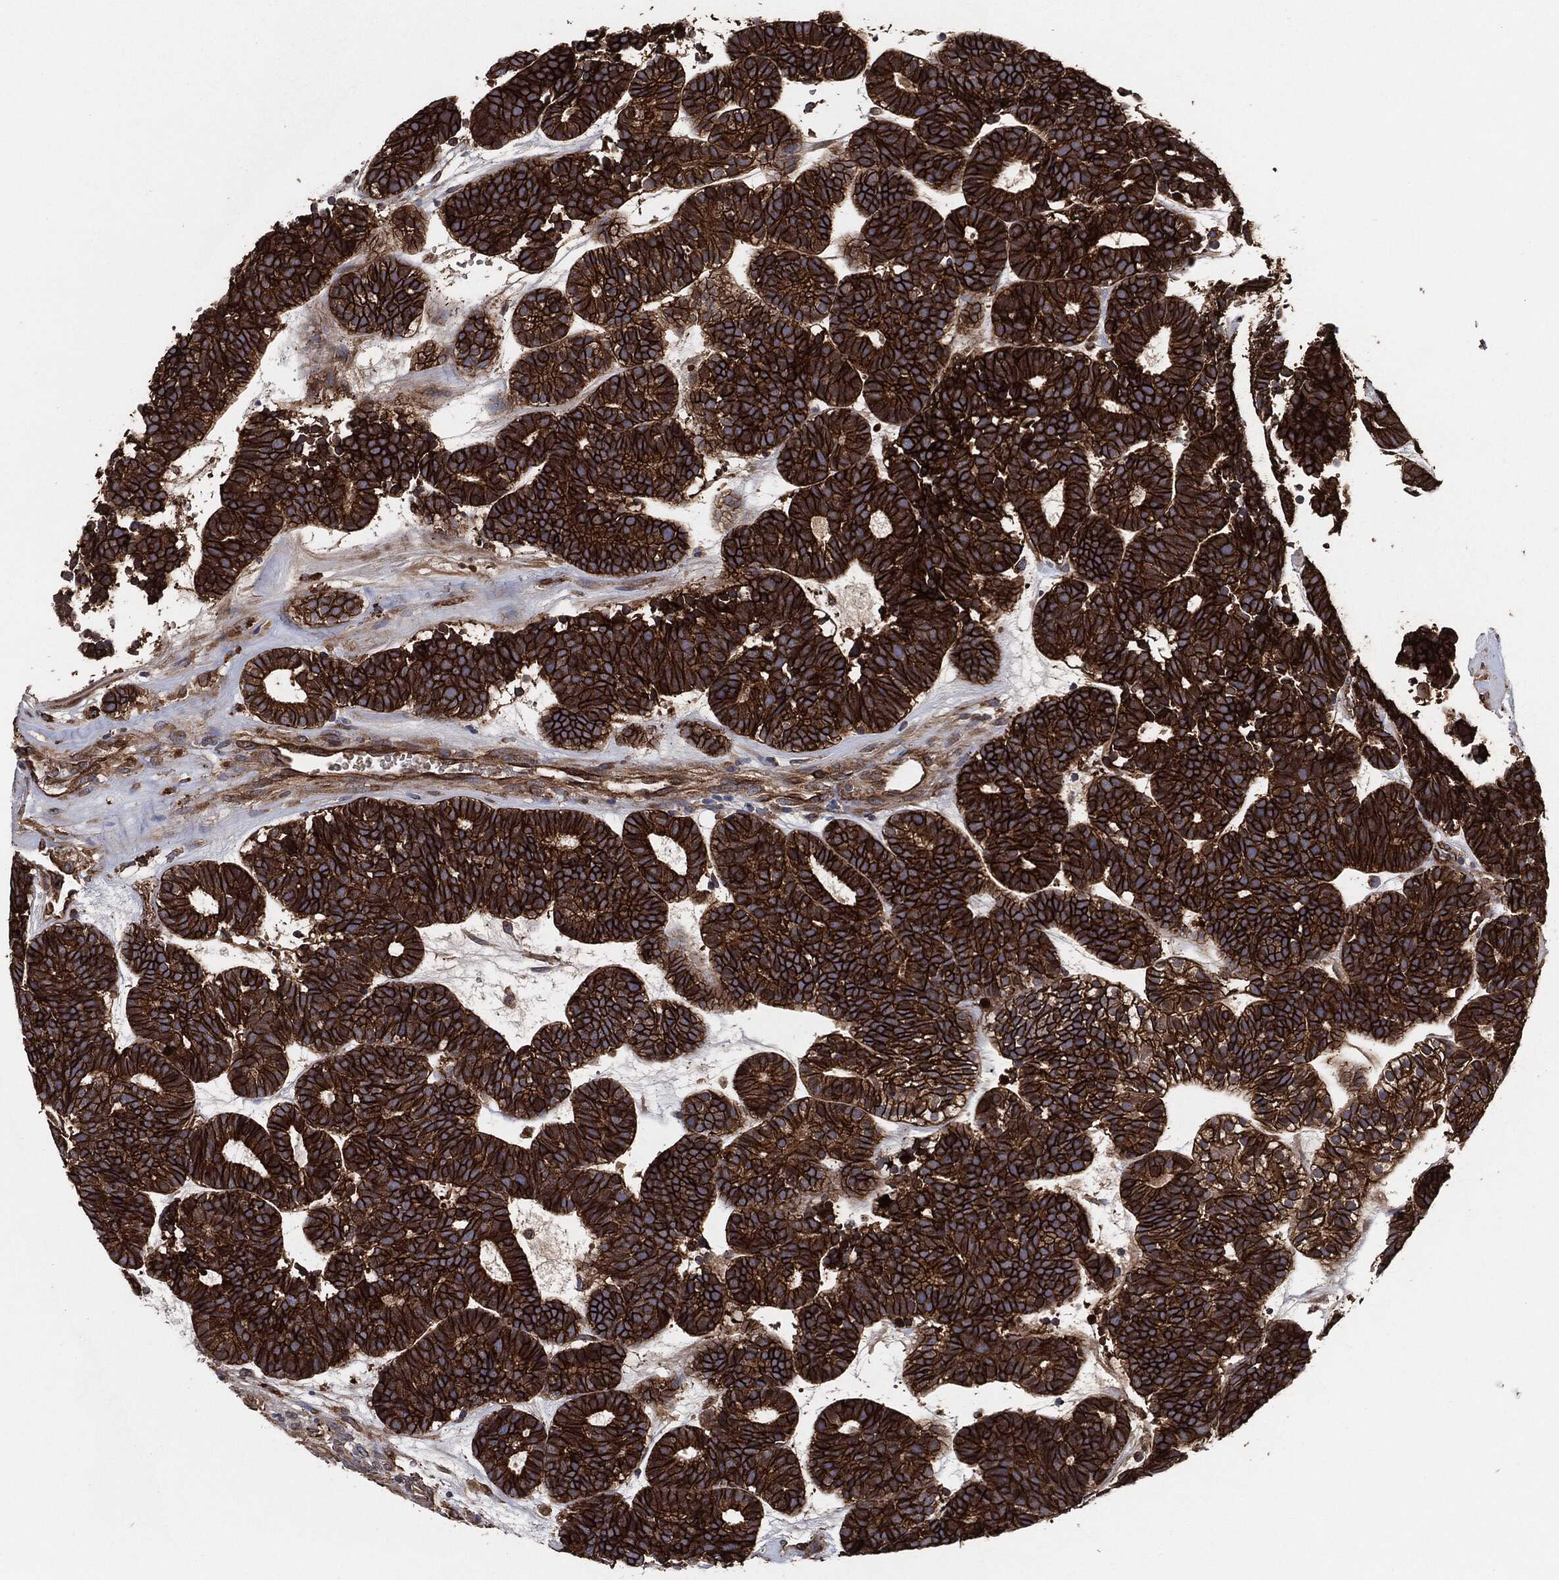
{"staining": {"intensity": "strong", "quantity": ">75%", "location": "cytoplasmic/membranous"}, "tissue": "head and neck cancer", "cell_type": "Tumor cells", "image_type": "cancer", "snomed": [{"axis": "morphology", "description": "Adenocarcinoma, NOS"}, {"axis": "topography", "description": "Head-Neck"}], "caption": "Protein staining of head and neck cancer (adenocarcinoma) tissue demonstrates strong cytoplasmic/membranous positivity in about >75% of tumor cells. The protein is shown in brown color, while the nuclei are stained blue.", "gene": "CTNNA1", "patient": {"sex": "female", "age": 81}}